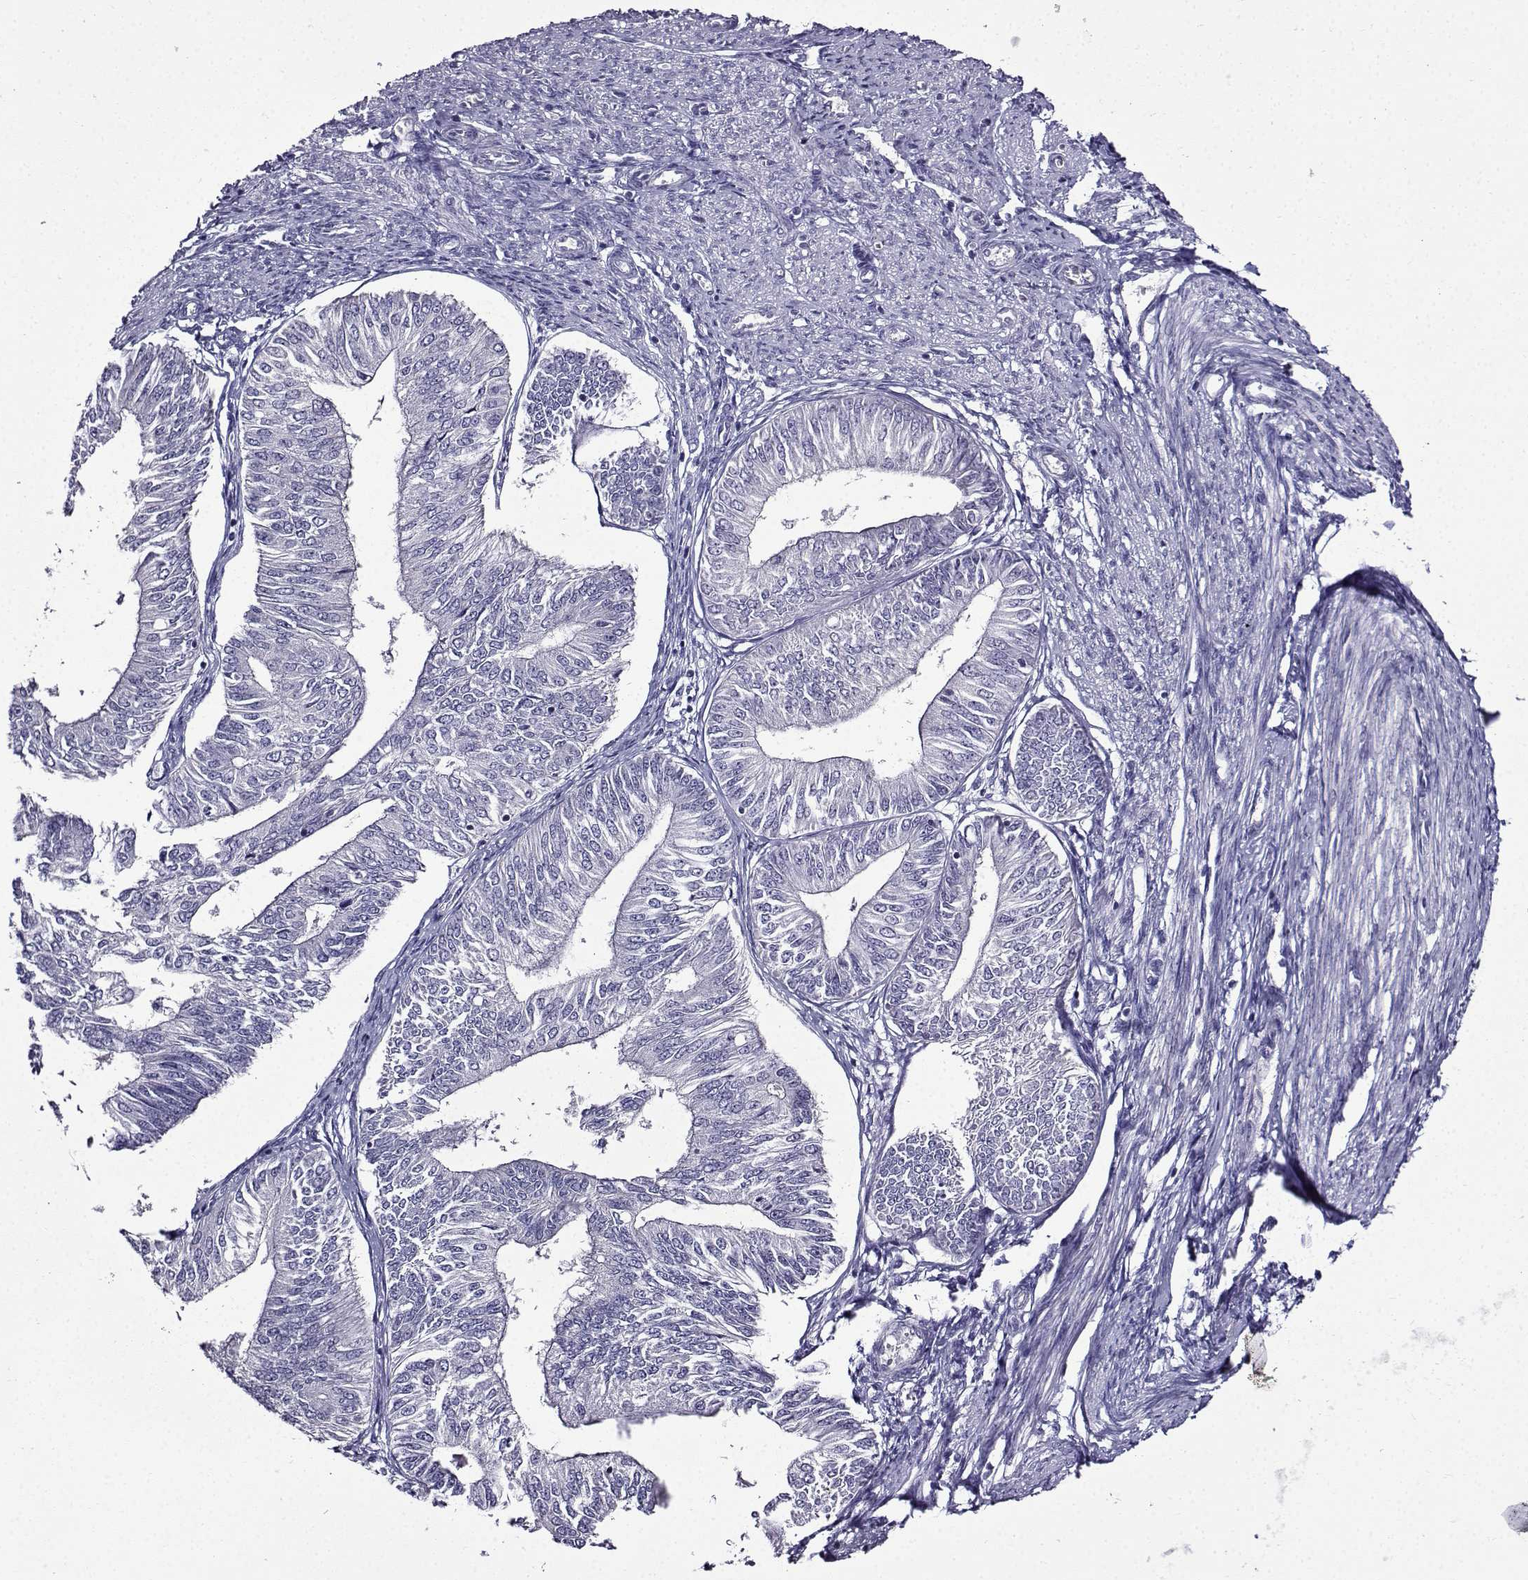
{"staining": {"intensity": "negative", "quantity": "none", "location": "none"}, "tissue": "endometrial cancer", "cell_type": "Tumor cells", "image_type": "cancer", "snomed": [{"axis": "morphology", "description": "Adenocarcinoma, NOS"}, {"axis": "topography", "description": "Endometrium"}], "caption": "Histopathology image shows no protein expression in tumor cells of endometrial cancer (adenocarcinoma) tissue.", "gene": "TMEM266", "patient": {"sex": "female", "age": 58}}